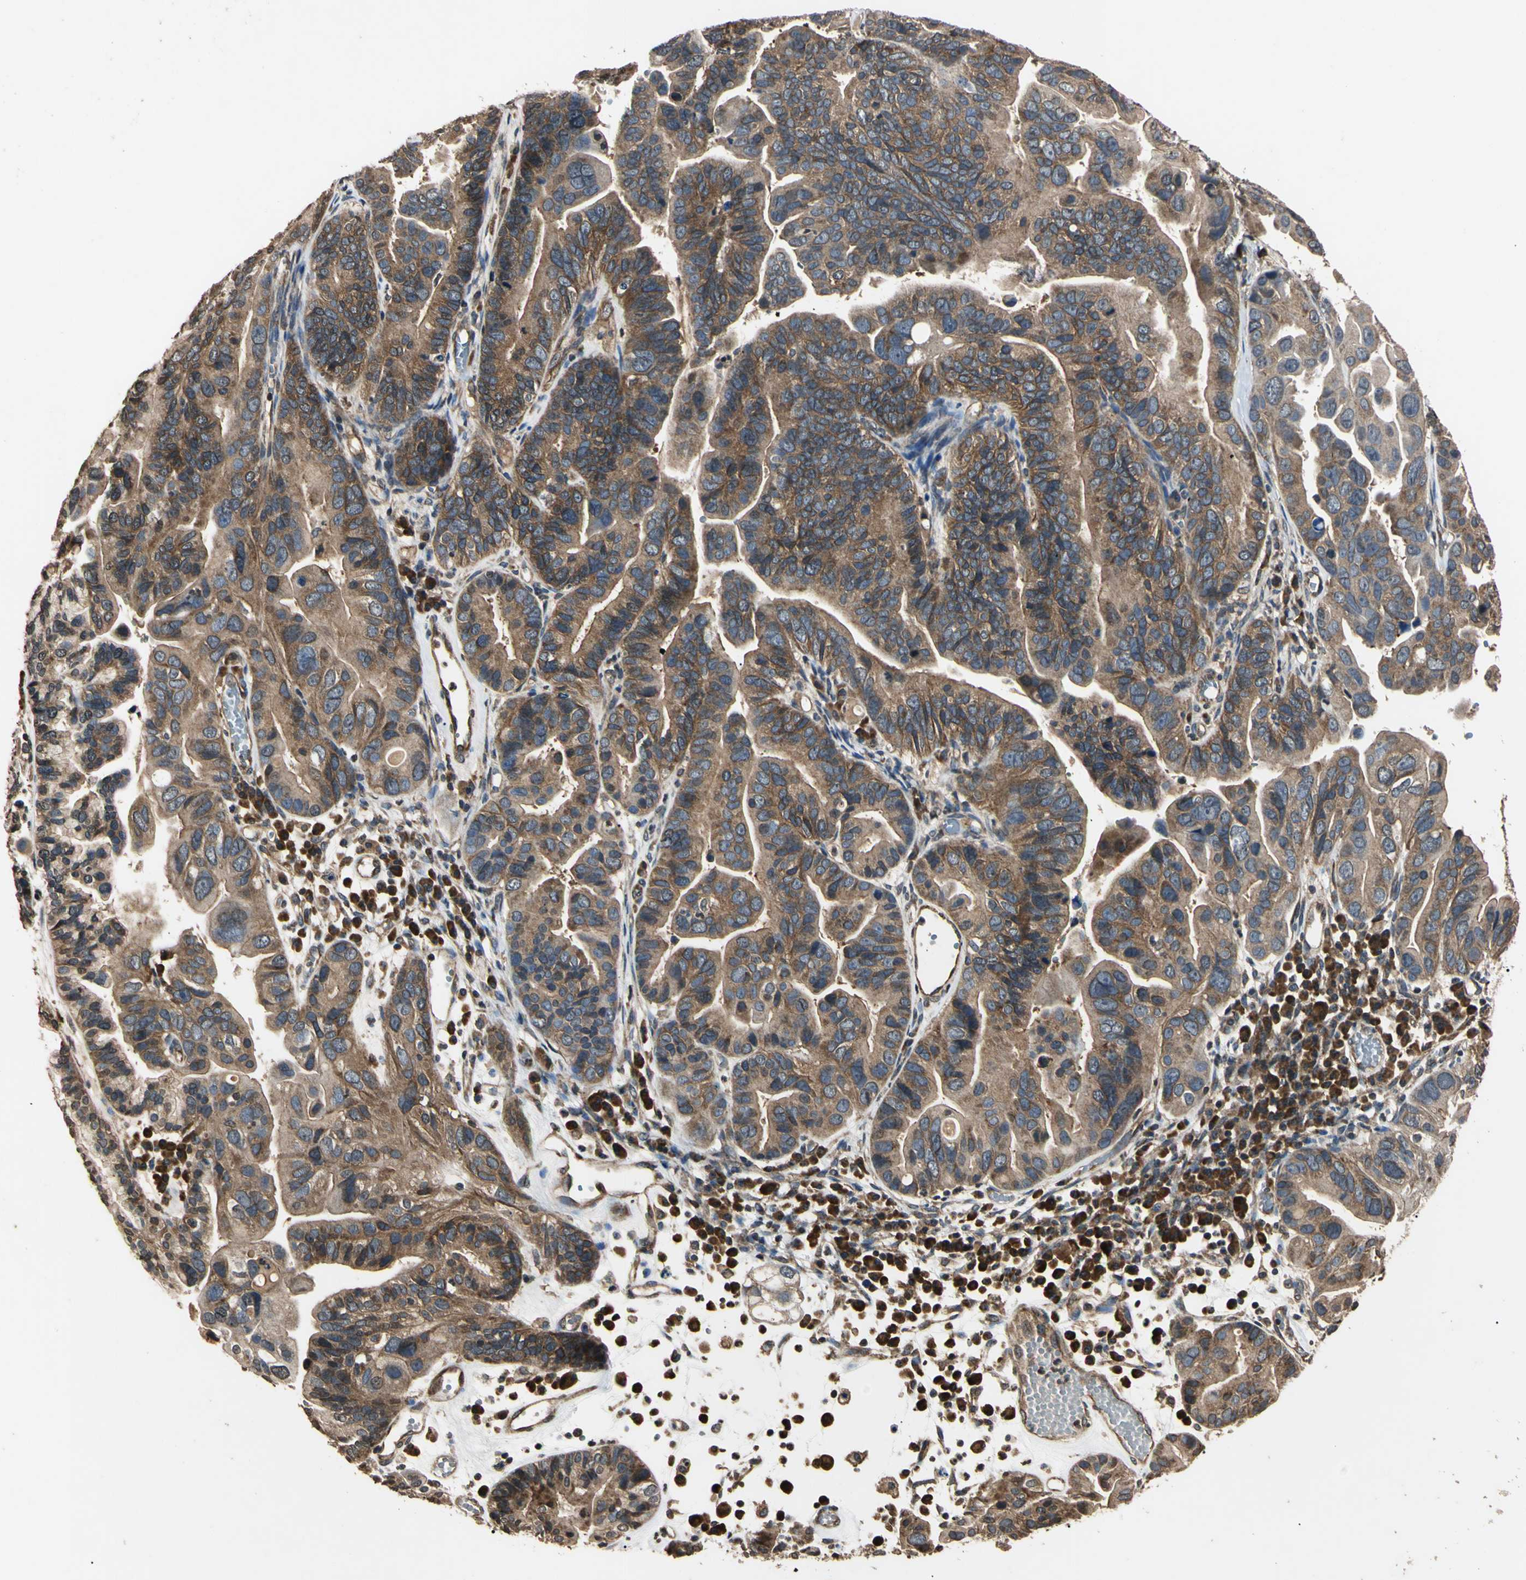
{"staining": {"intensity": "moderate", "quantity": "25%-75%", "location": "cytoplasmic/membranous"}, "tissue": "ovarian cancer", "cell_type": "Tumor cells", "image_type": "cancer", "snomed": [{"axis": "morphology", "description": "Cystadenocarcinoma, serous, NOS"}, {"axis": "topography", "description": "Ovary"}], "caption": "Immunohistochemical staining of human ovarian cancer (serous cystadenocarcinoma) displays medium levels of moderate cytoplasmic/membranous positivity in approximately 25%-75% of tumor cells.", "gene": "EPN1", "patient": {"sex": "female", "age": 56}}